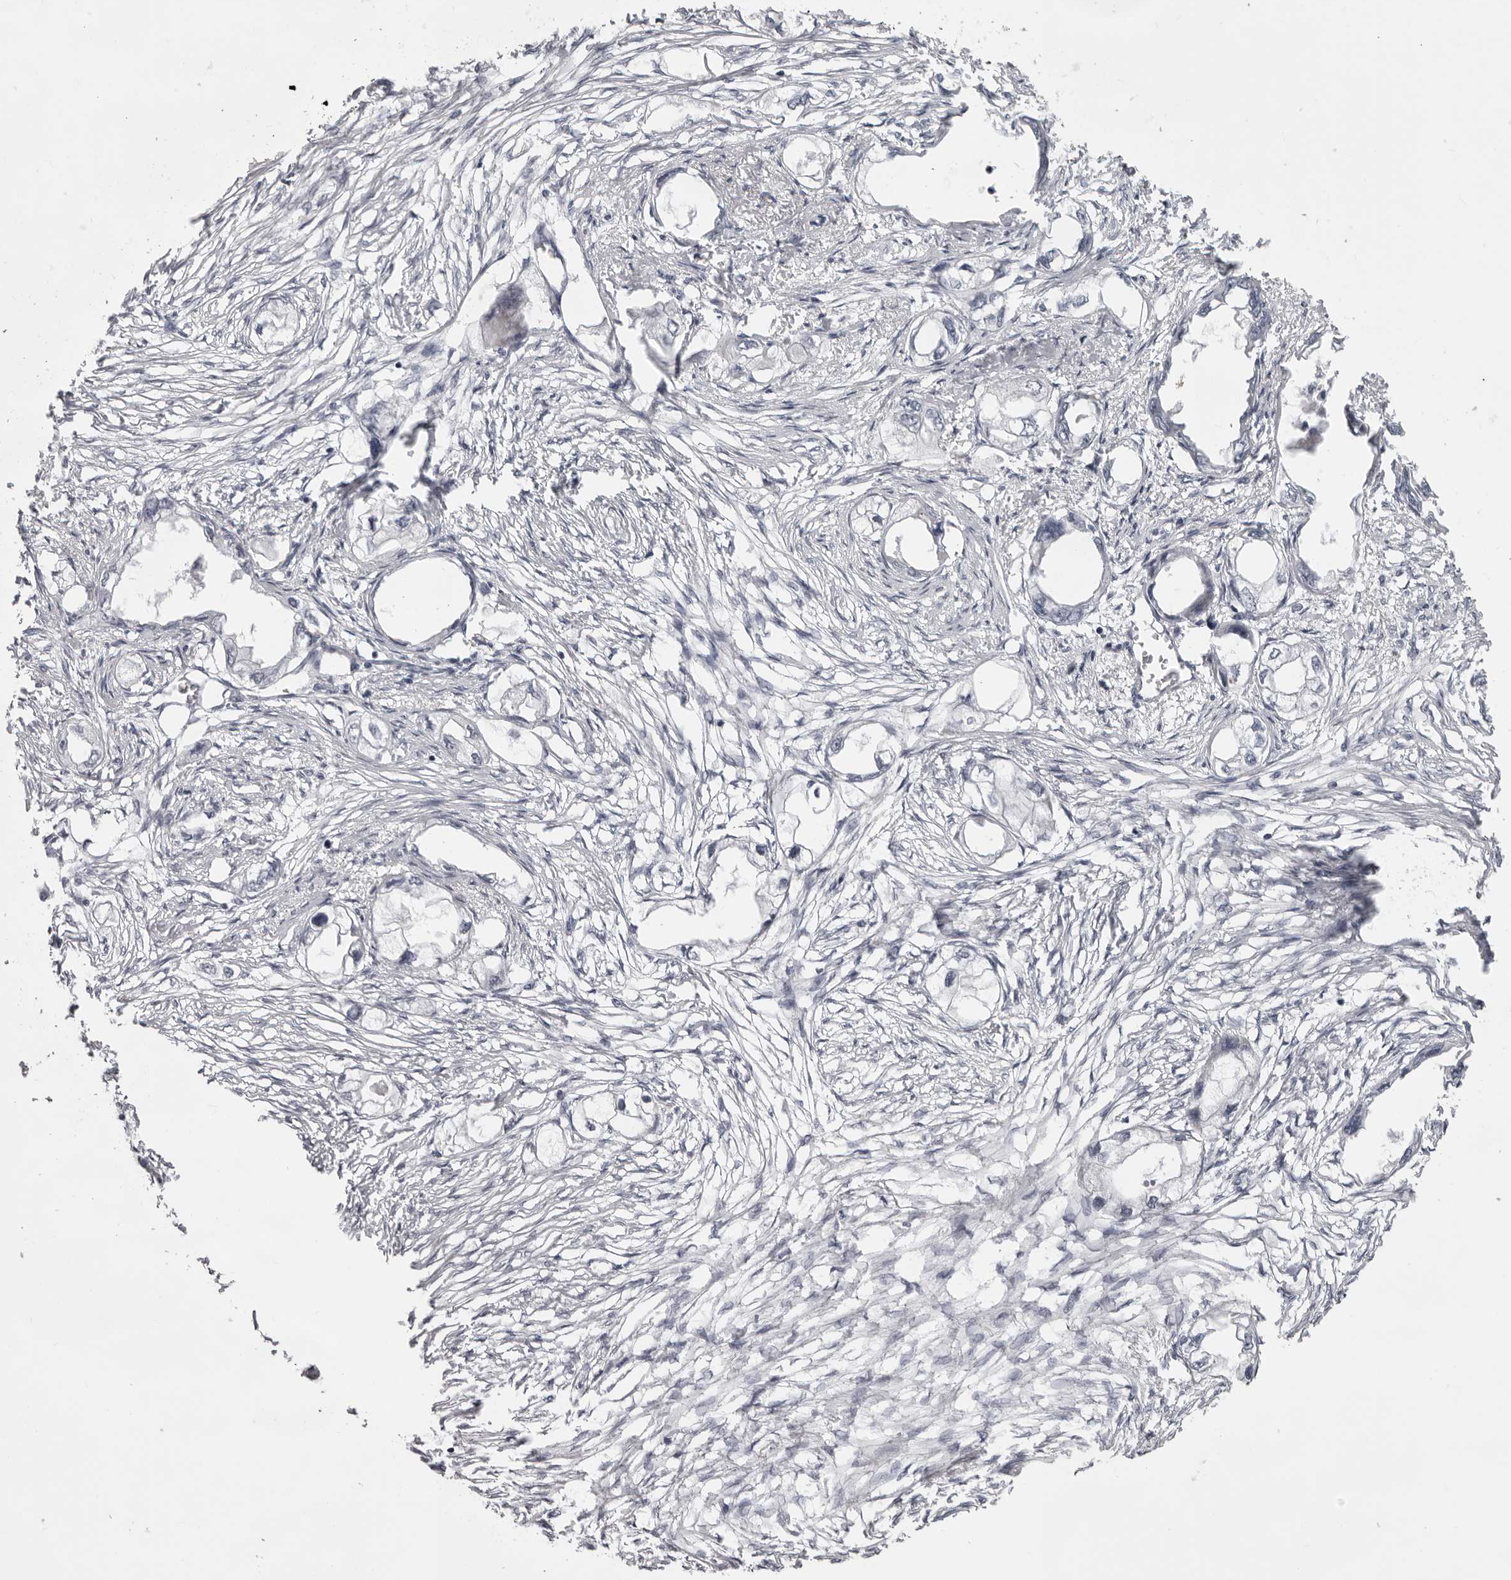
{"staining": {"intensity": "negative", "quantity": "none", "location": "none"}, "tissue": "endometrial cancer", "cell_type": "Tumor cells", "image_type": "cancer", "snomed": [{"axis": "morphology", "description": "Adenocarcinoma, NOS"}, {"axis": "morphology", "description": "Adenocarcinoma, metastatic, NOS"}, {"axis": "topography", "description": "Adipose tissue"}, {"axis": "topography", "description": "Endometrium"}], "caption": "Immunohistochemistry micrograph of neoplastic tissue: endometrial adenocarcinoma stained with DAB (3,3'-diaminobenzidine) shows no significant protein staining in tumor cells. (Stains: DAB IHC with hematoxylin counter stain, Microscopy: brightfield microscopy at high magnification).", "gene": "NUDT18", "patient": {"sex": "female", "age": 67}}